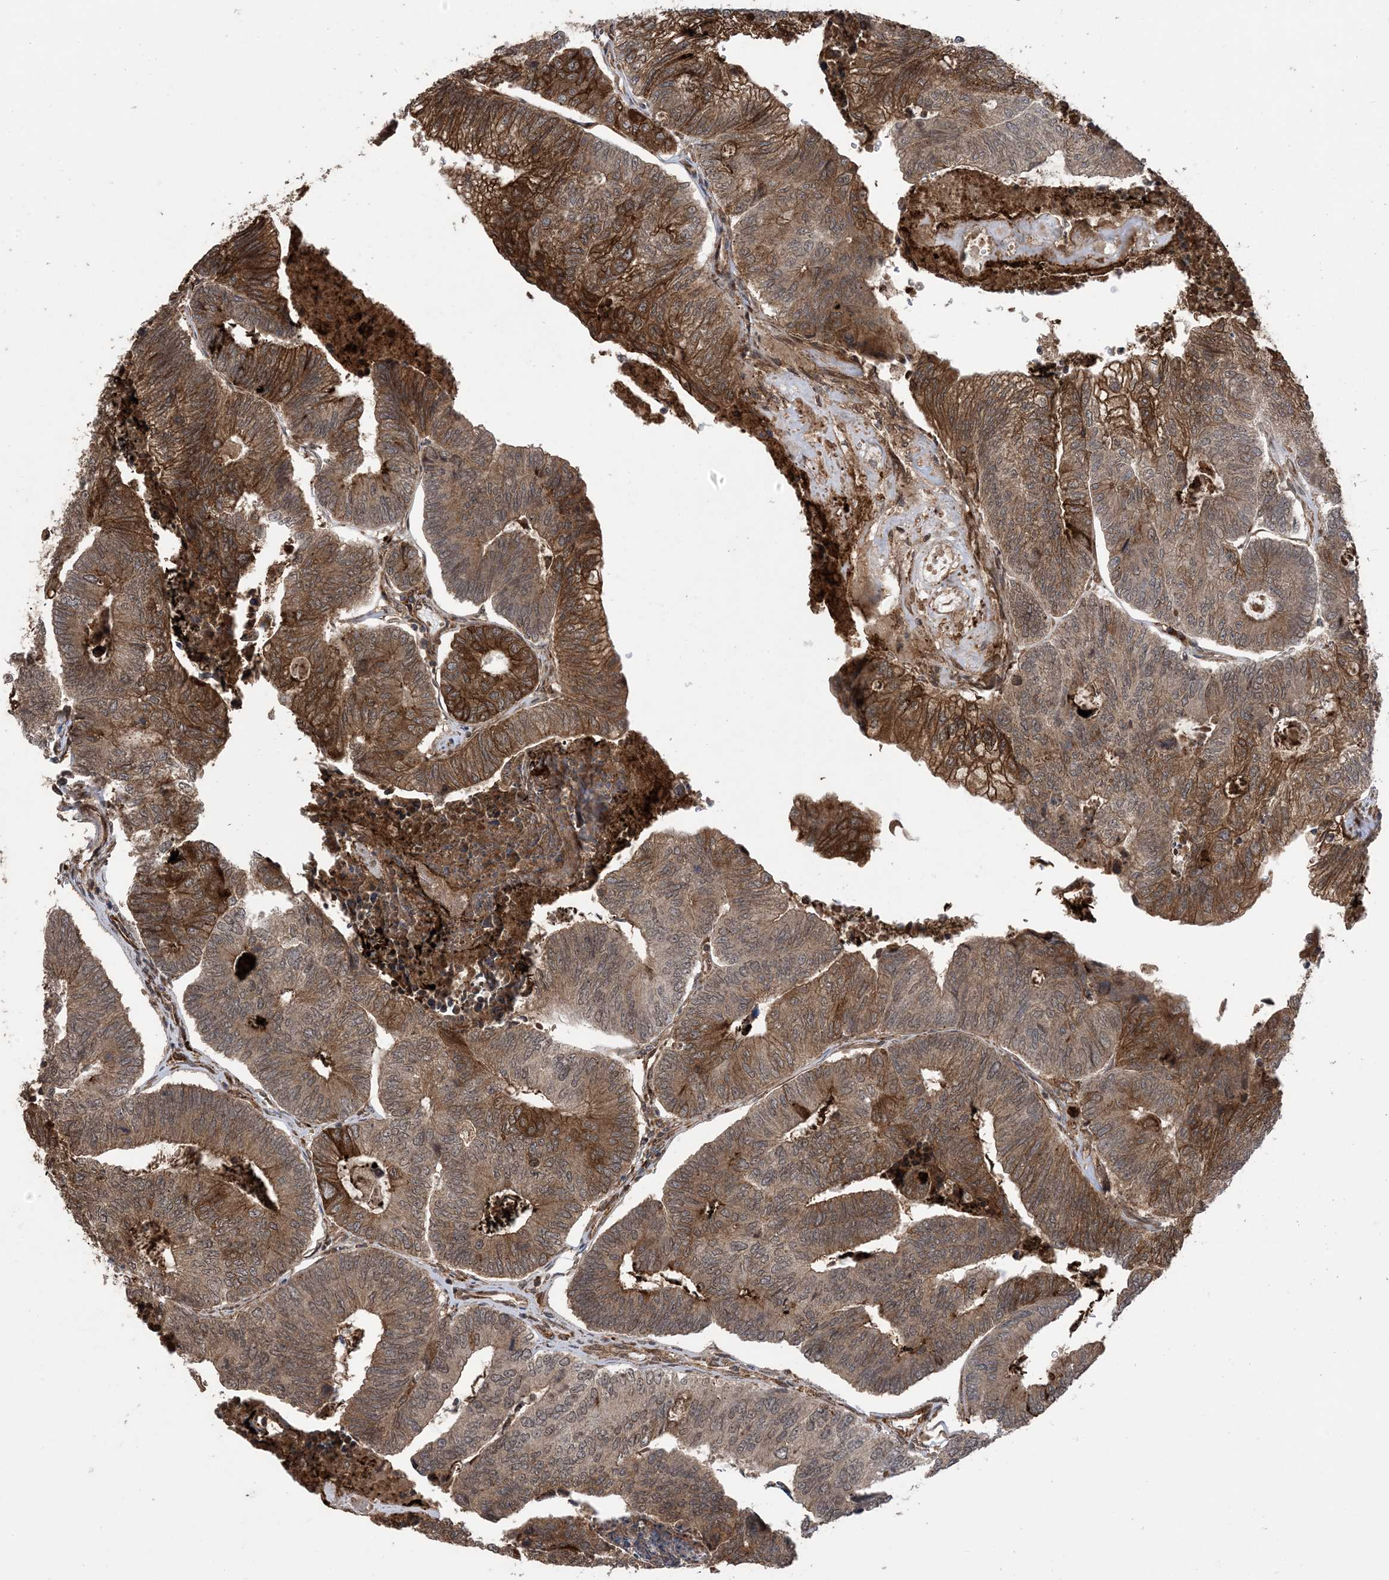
{"staining": {"intensity": "moderate", "quantity": ">75%", "location": "cytoplasmic/membranous"}, "tissue": "colorectal cancer", "cell_type": "Tumor cells", "image_type": "cancer", "snomed": [{"axis": "morphology", "description": "Adenocarcinoma, NOS"}, {"axis": "topography", "description": "Colon"}], "caption": "Tumor cells exhibit medium levels of moderate cytoplasmic/membranous staining in approximately >75% of cells in human adenocarcinoma (colorectal). The staining was performed using DAB (3,3'-diaminobenzidine), with brown indicating positive protein expression. Nuclei are stained blue with hematoxylin.", "gene": "ZNF511", "patient": {"sex": "female", "age": 67}}